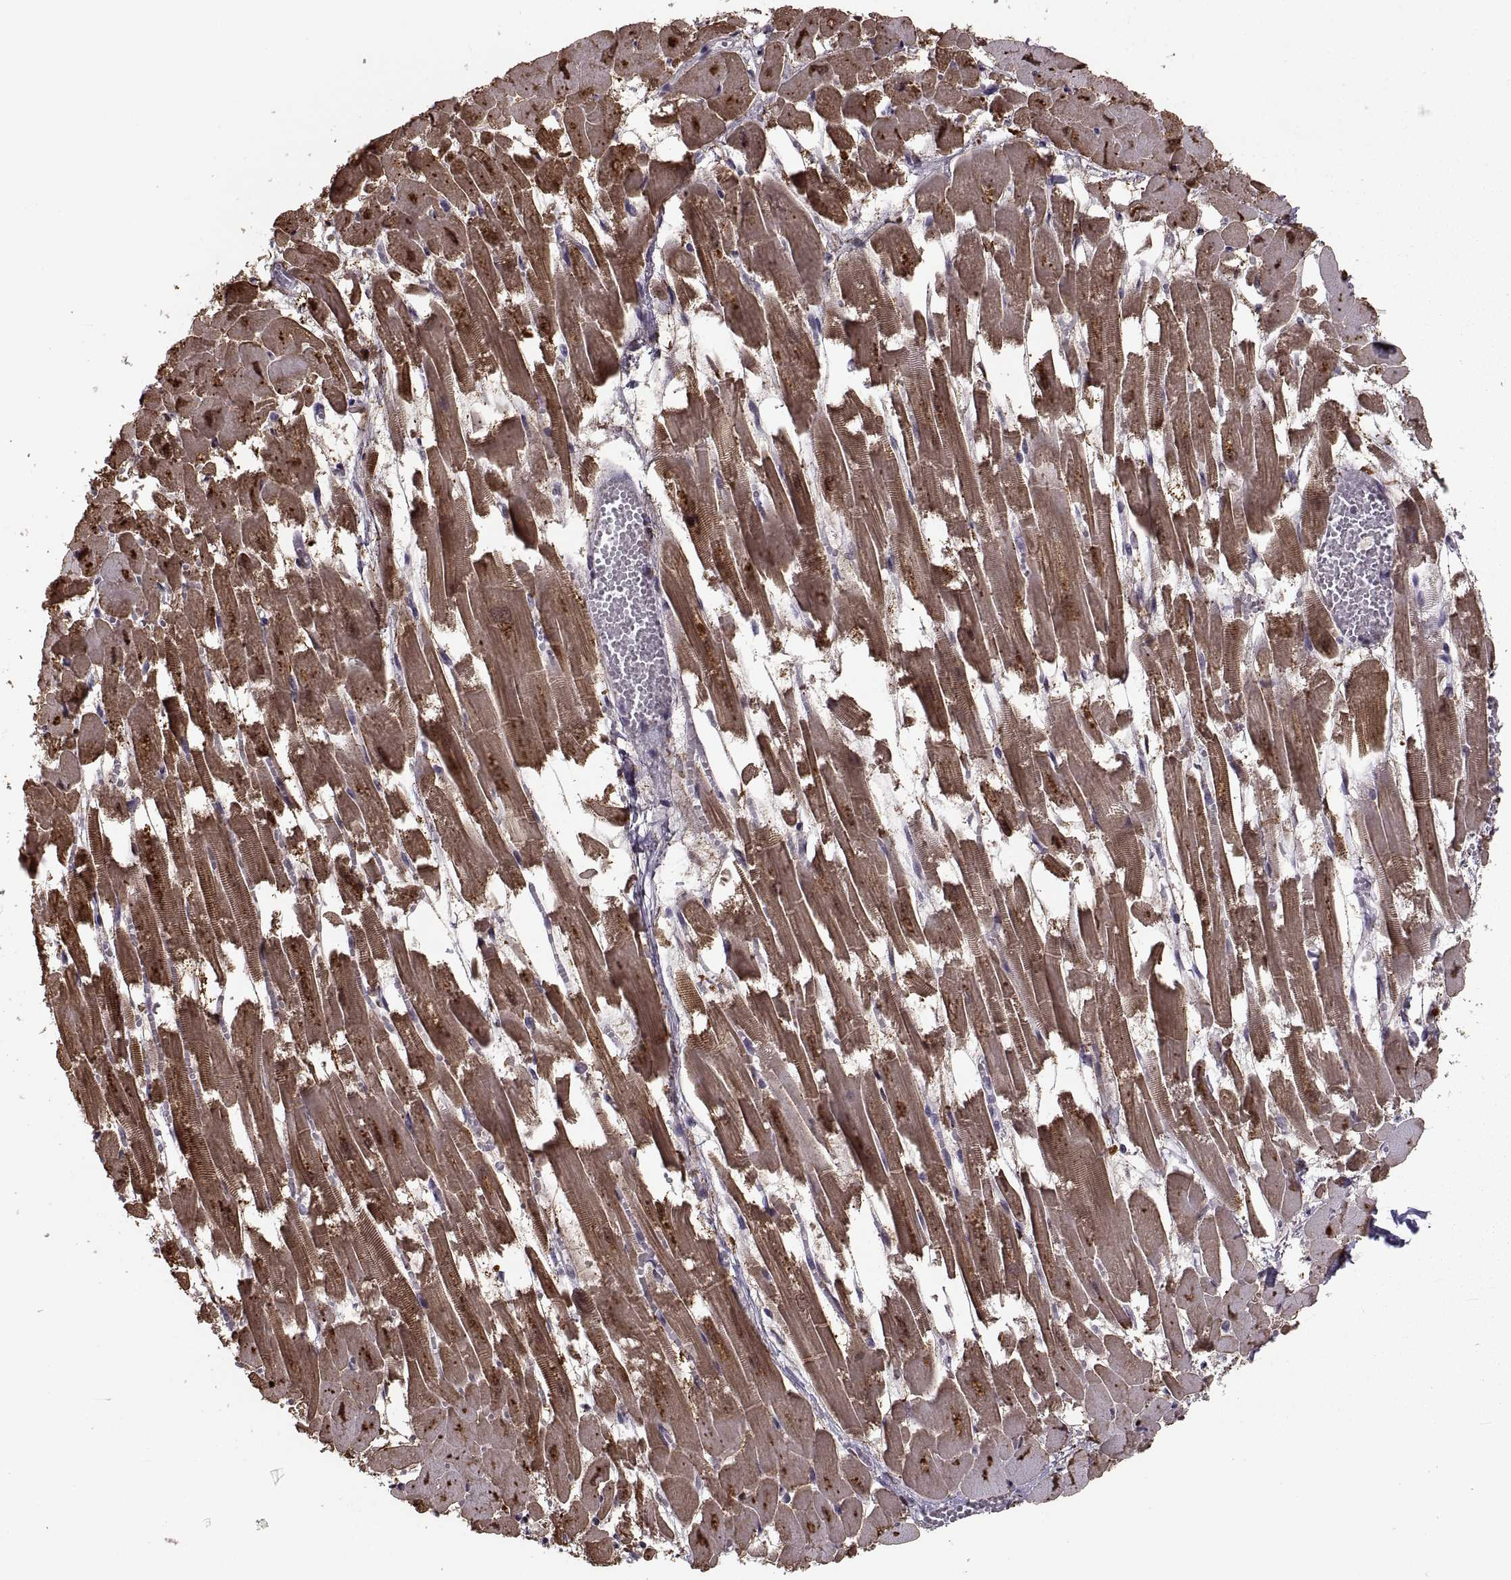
{"staining": {"intensity": "moderate", "quantity": ">75%", "location": "cytoplasmic/membranous"}, "tissue": "heart muscle", "cell_type": "Cardiomyocytes", "image_type": "normal", "snomed": [{"axis": "morphology", "description": "Normal tissue, NOS"}, {"axis": "topography", "description": "Heart"}], "caption": "An image of heart muscle stained for a protein displays moderate cytoplasmic/membranous brown staining in cardiomyocytes. The staining was performed using DAB, with brown indicating positive protein expression. Nuclei are stained blue with hematoxylin.", "gene": "PALS1", "patient": {"sex": "female", "age": 52}}